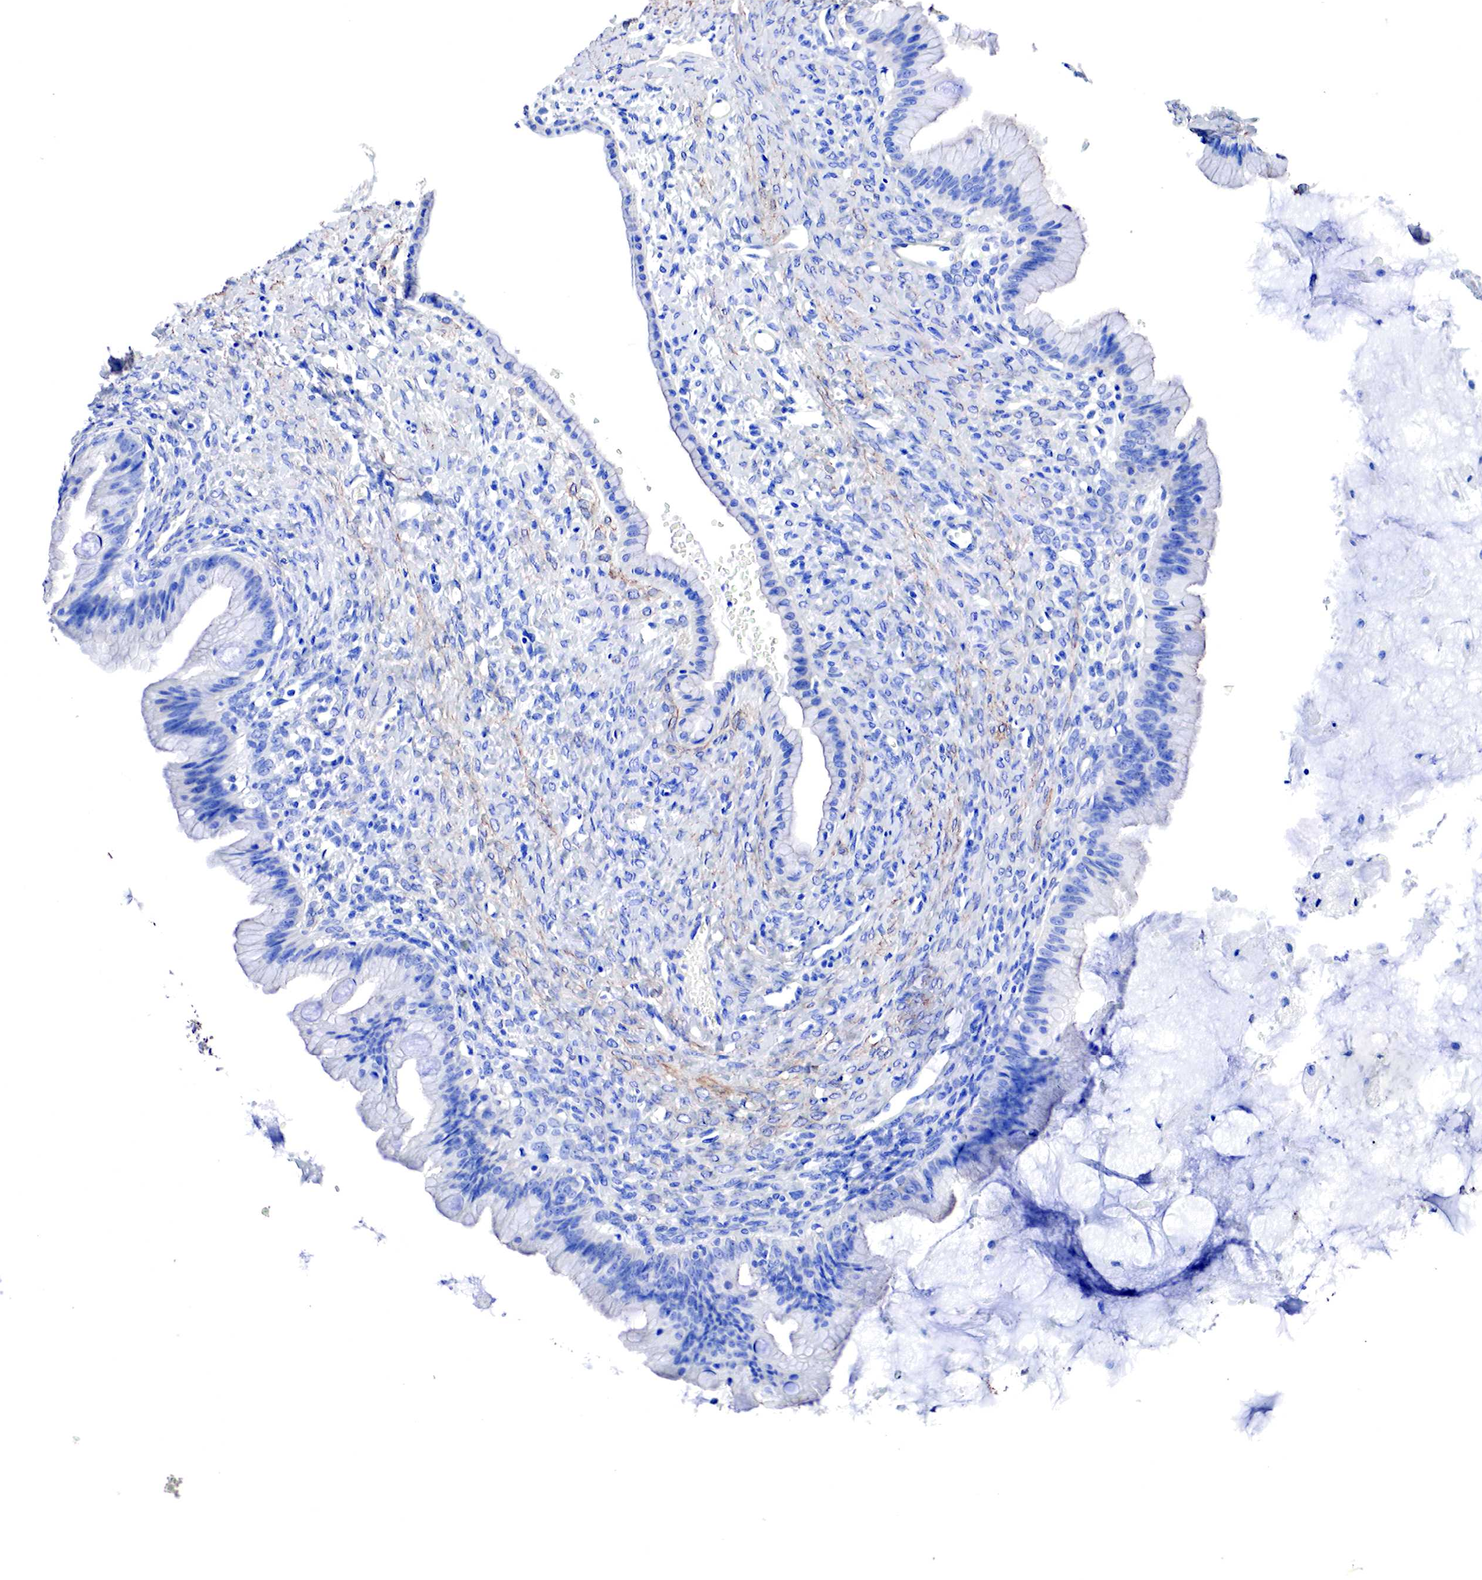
{"staining": {"intensity": "negative", "quantity": "none", "location": "none"}, "tissue": "ovarian cancer", "cell_type": "Tumor cells", "image_type": "cancer", "snomed": [{"axis": "morphology", "description": "Cystadenocarcinoma, mucinous, NOS"}, {"axis": "topography", "description": "Ovary"}], "caption": "Immunohistochemistry photomicrograph of mucinous cystadenocarcinoma (ovarian) stained for a protein (brown), which demonstrates no staining in tumor cells.", "gene": "TPM1", "patient": {"sex": "female", "age": 25}}